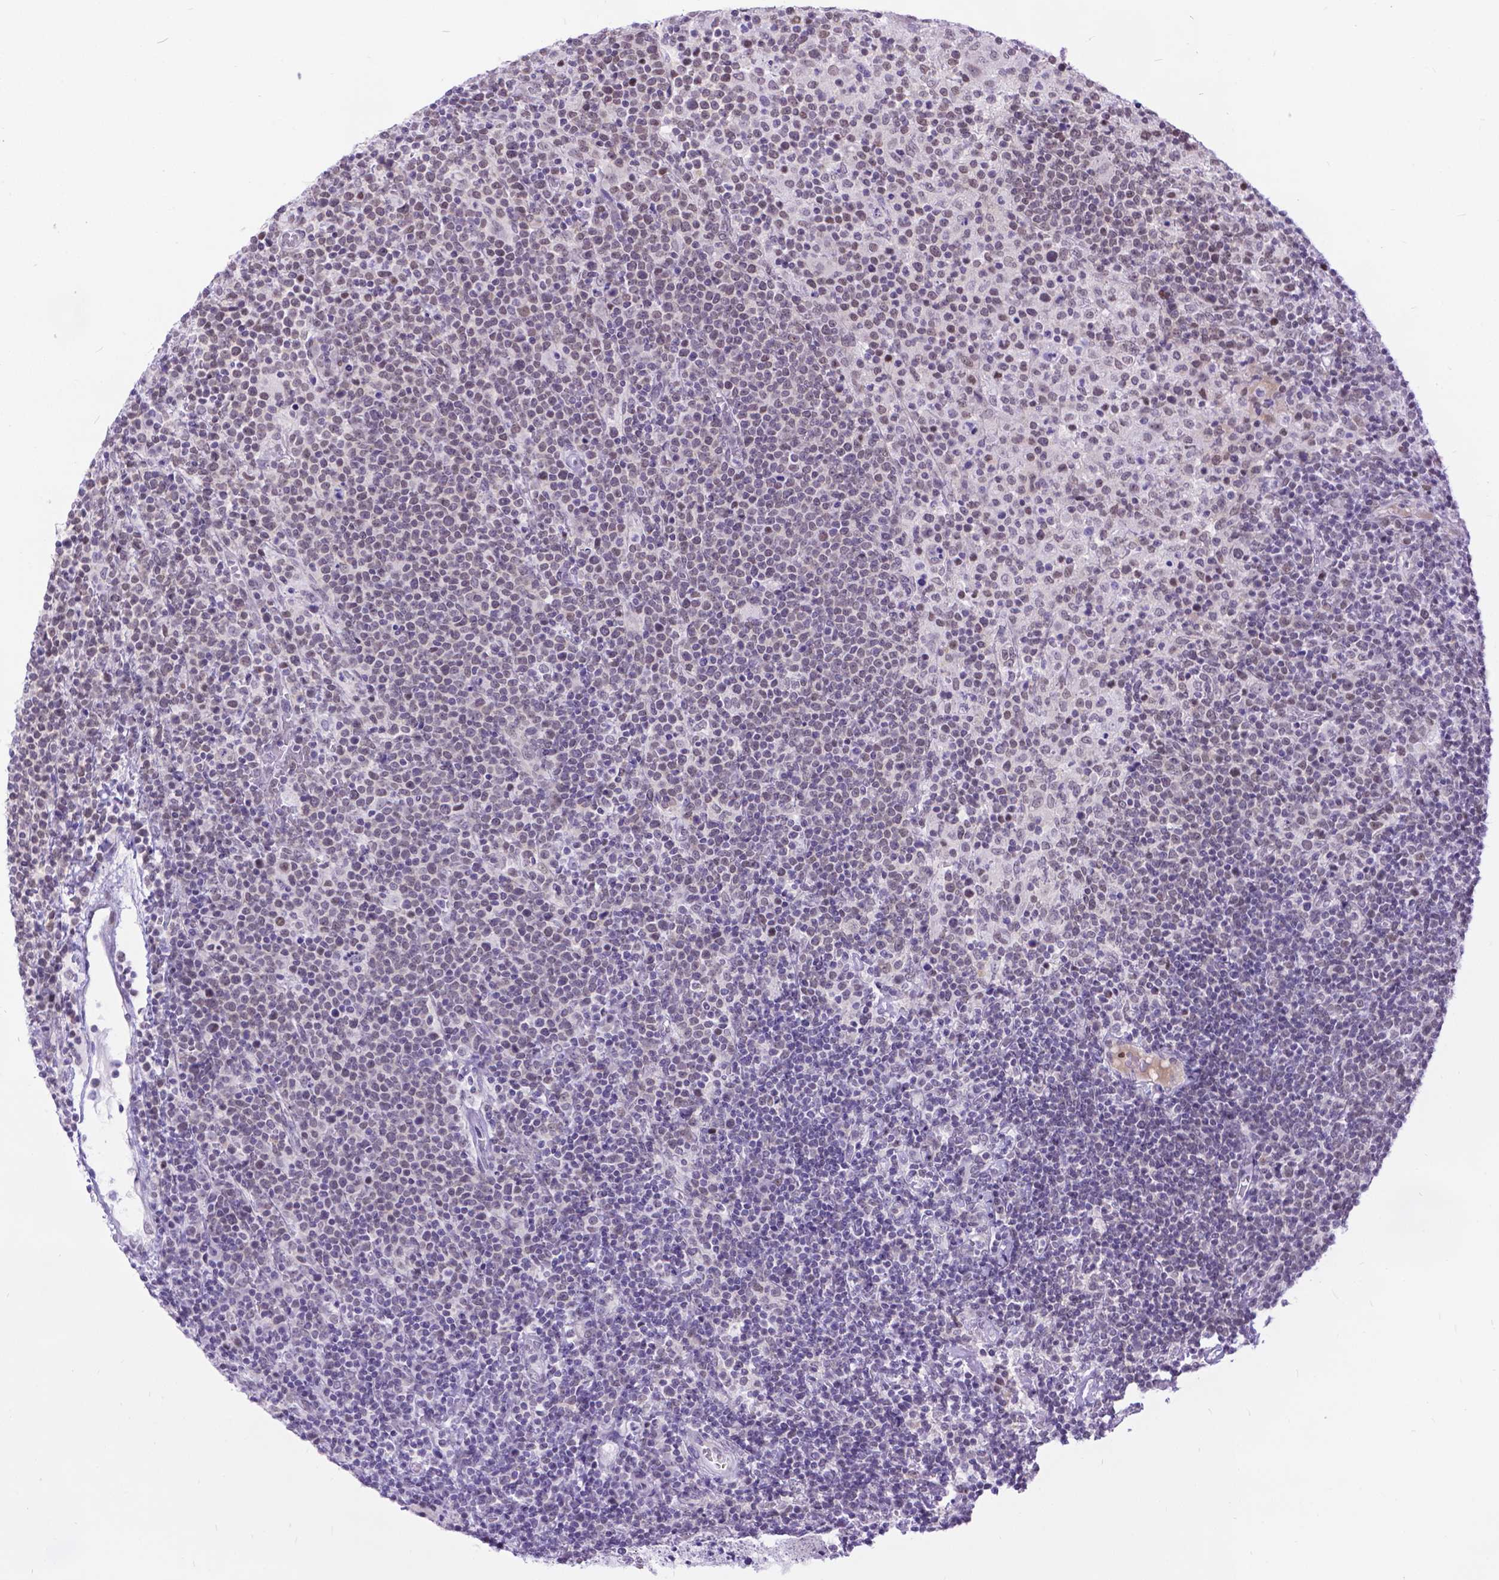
{"staining": {"intensity": "weak", "quantity": "<25%", "location": "nuclear"}, "tissue": "lymphoma", "cell_type": "Tumor cells", "image_type": "cancer", "snomed": [{"axis": "morphology", "description": "Malignant lymphoma, non-Hodgkin's type, High grade"}, {"axis": "topography", "description": "Lymph node"}], "caption": "DAB (3,3'-diaminobenzidine) immunohistochemical staining of high-grade malignant lymphoma, non-Hodgkin's type shows no significant staining in tumor cells. (DAB (3,3'-diaminobenzidine) IHC visualized using brightfield microscopy, high magnification).", "gene": "FAM124B", "patient": {"sex": "male", "age": 61}}